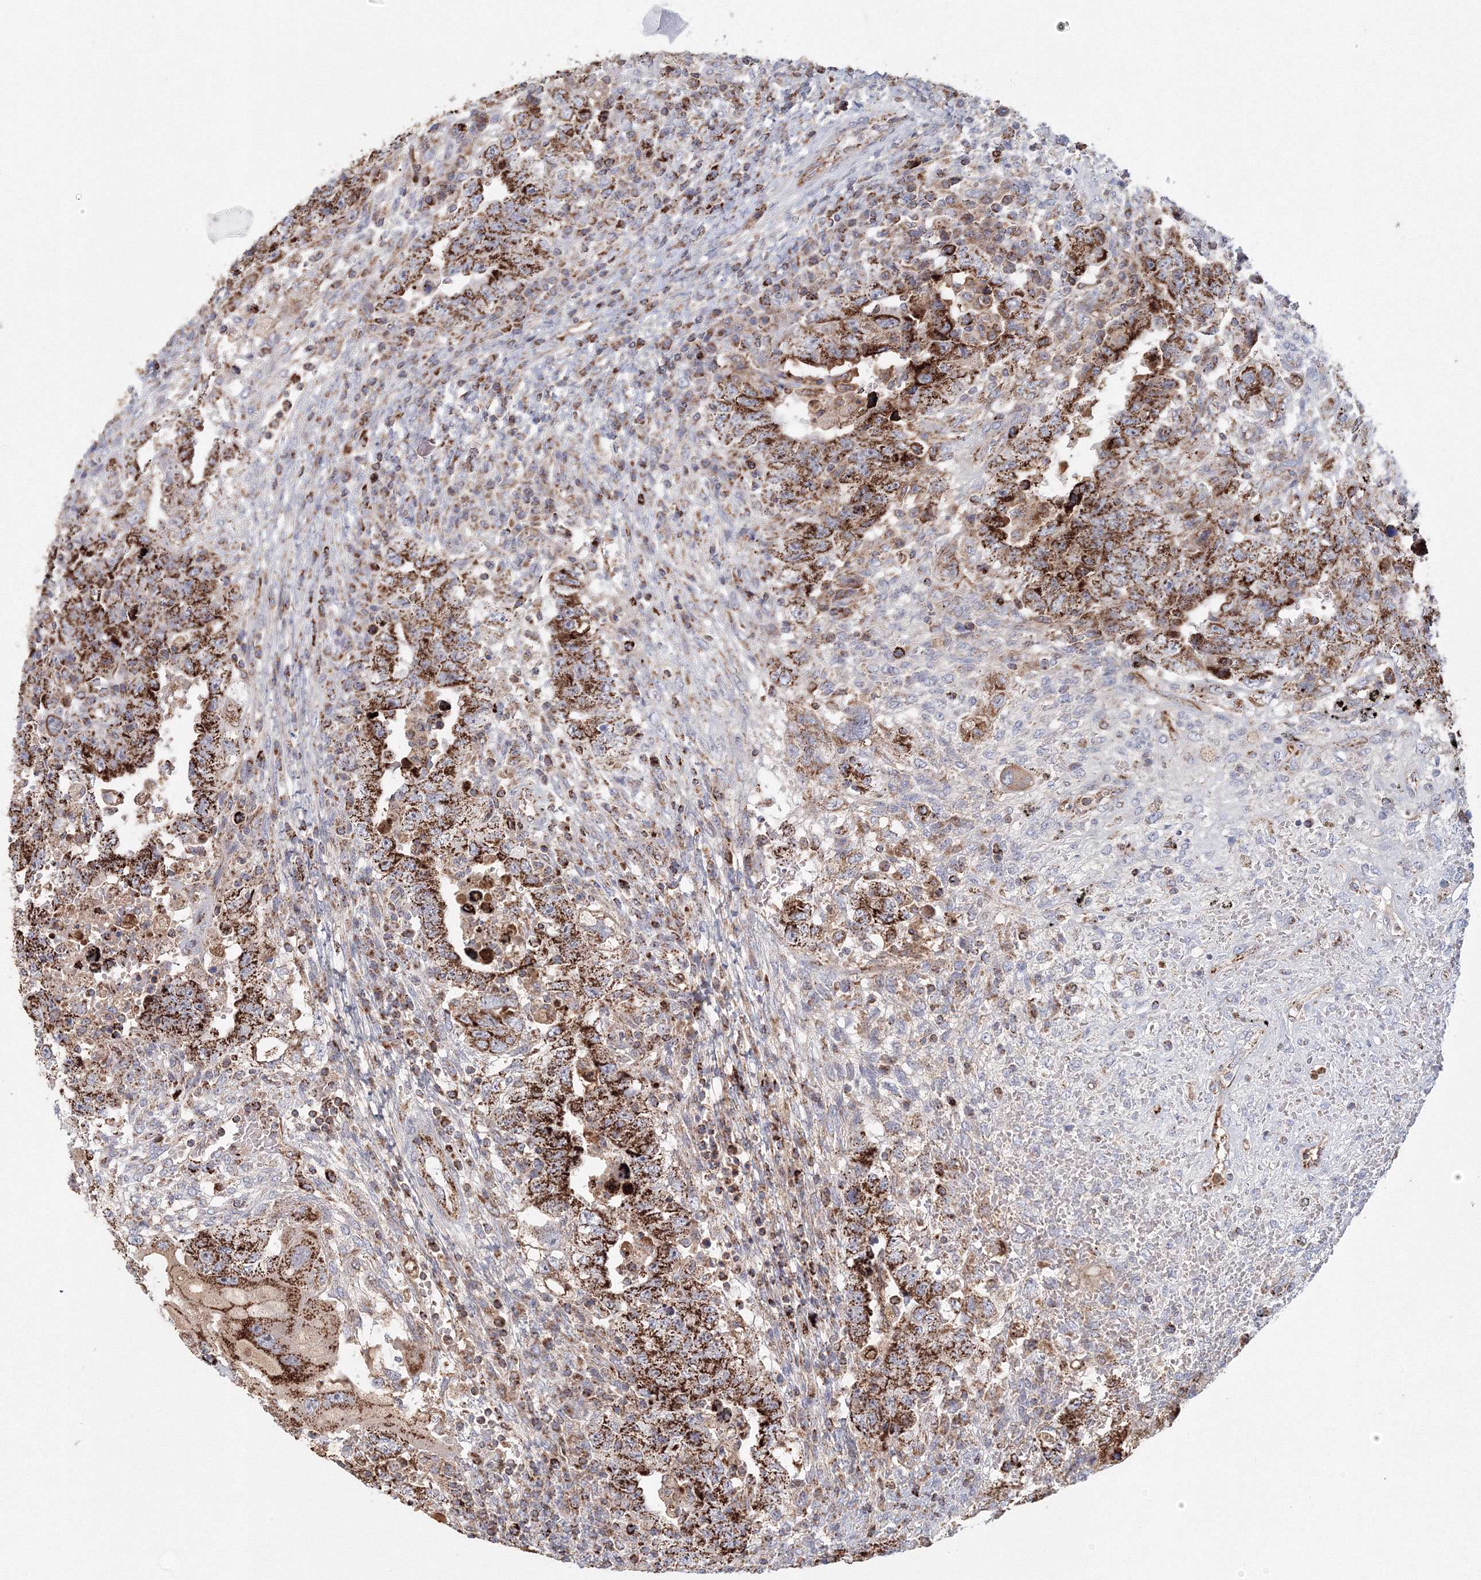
{"staining": {"intensity": "strong", "quantity": ">75%", "location": "cytoplasmic/membranous"}, "tissue": "testis cancer", "cell_type": "Tumor cells", "image_type": "cancer", "snomed": [{"axis": "morphology", "description": "Carcinoma, Embryonal, NOS"}, {"axis": "topography", "description": "Testis"}], "caption": "This histopathology image reveals testis cancer (embryonal carcinoma) stained with immunohistochemistry (IHC) to label a protein in brown. The cytoplasmic/membranous of tumor cells show strong positivity for the protein. Nuclei are counter-stained blue.", "gene": "GRPEL1", "patient": {"sex": "male", "age": 26}}